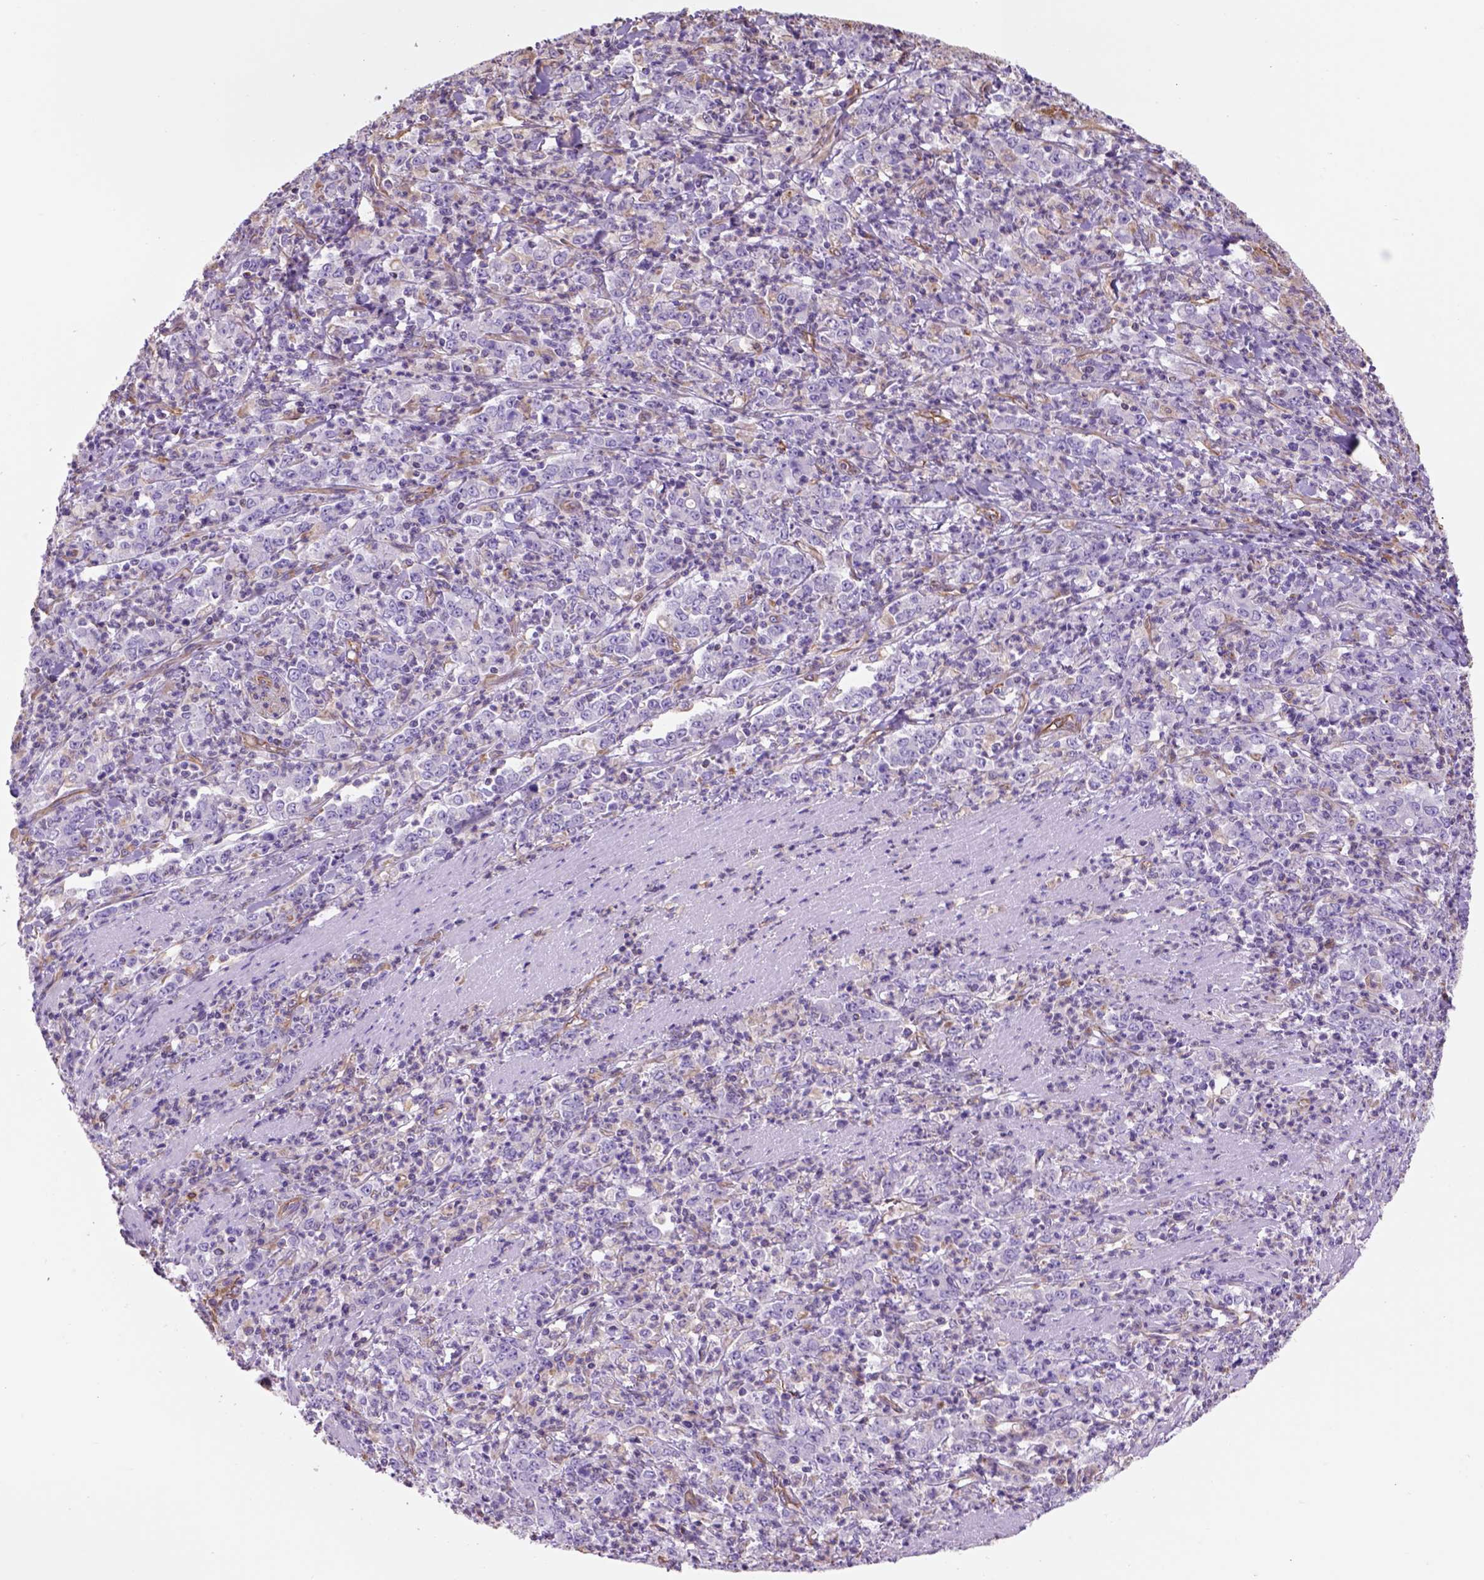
{"staining": {"intensity": "negative", "quantity": "none", "location": "none"}, "tissue": "stomach cancer", "cell_type": "Tumor cells", "image_type": "cancer", "snomed": [{"axis": "morphology", "description": "Adenocarcinoma, NOS"}, {"axis": "topography", "description": "Stomach, lower"}], "caption": "The image reveals no staining of tumor cells in stomach cancer (adenocarcinoma).", "gene": "ZZZ3", "patient": {"sex": "female", "age": 71}}